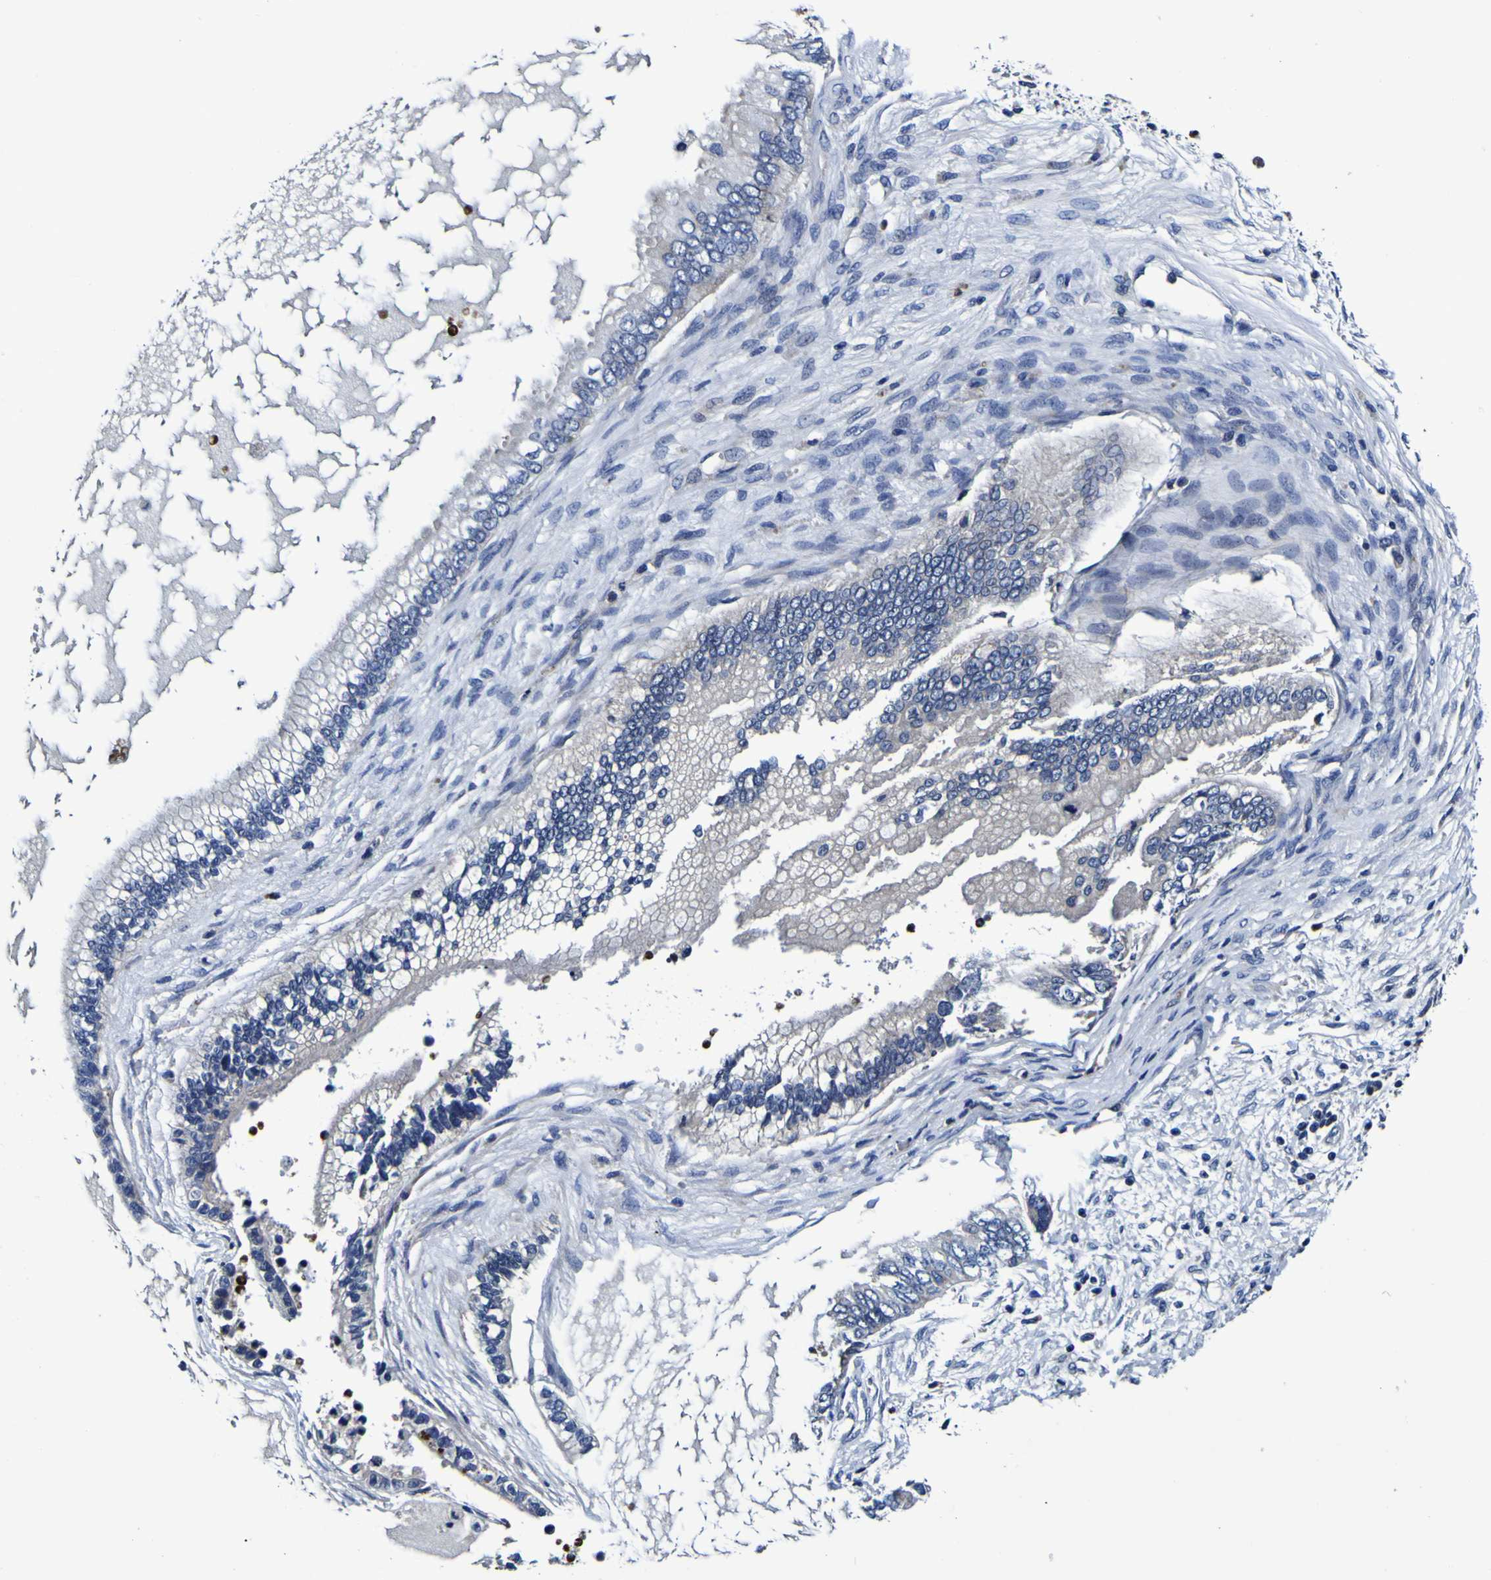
{"staining": {"intensity": "negative", "quantity": "none", "location": "none"}, "tissue": "ovarian cancer", "cell_type": "Tumor cells", "image_type": "cancer", "snomed": [{"axis": "morphology", "description": "Cystadenocarcinoma, mucinous, NOS"}, {"axis": "topography", "description": "Ovary"}], "caption": "Immunohistochemistry micrograph of ovarian cancer stained for a protein (brown), which reveals no expression in tumor cells.", "gene": "PANK4", "patient": {"sex": "female", "age": 80}}